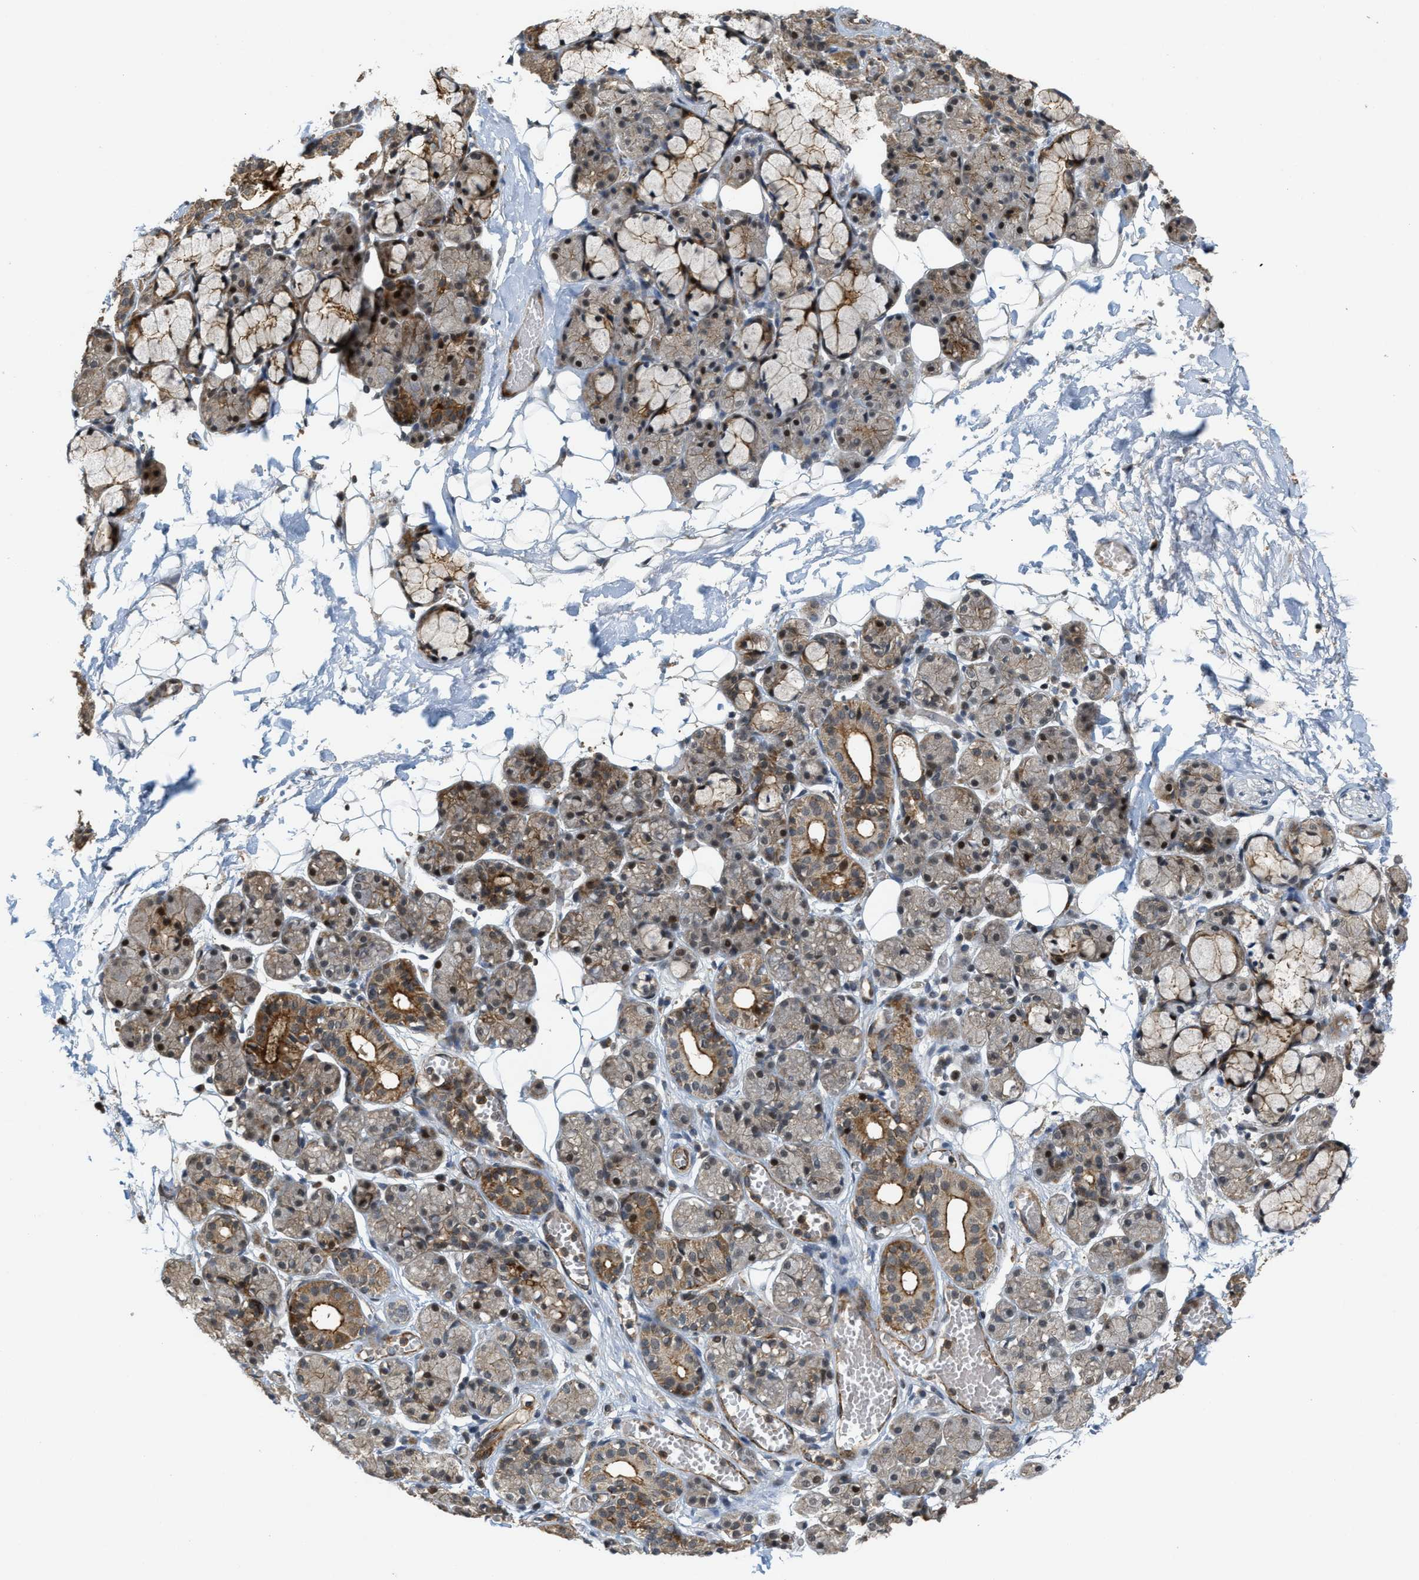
{"staining": {"intensity": "moderate", "quantity": "<25%", "location": "cytoplasmic/membranous,nuclear"}, "tissue": "salivary gland", "cell_type": "Glandular cells", "image_type": "normal", "snomed": [{"axis": "morphology", "description": "Normal tissue, NOS"}, {"axis": "topography", "description": "Salivary gland"}], "caption": "An image of salivary gland stained for a protein shows moderate cytoplasmic/membranous,nuclear brown staining in glandular cells. The staining is performed using DAB brown chromogen to label protein expression. The nuclei are counter-stained blue using hematoxylin.", "gene": "DPF2", "patient": {"sex": "male", "age": 63}}